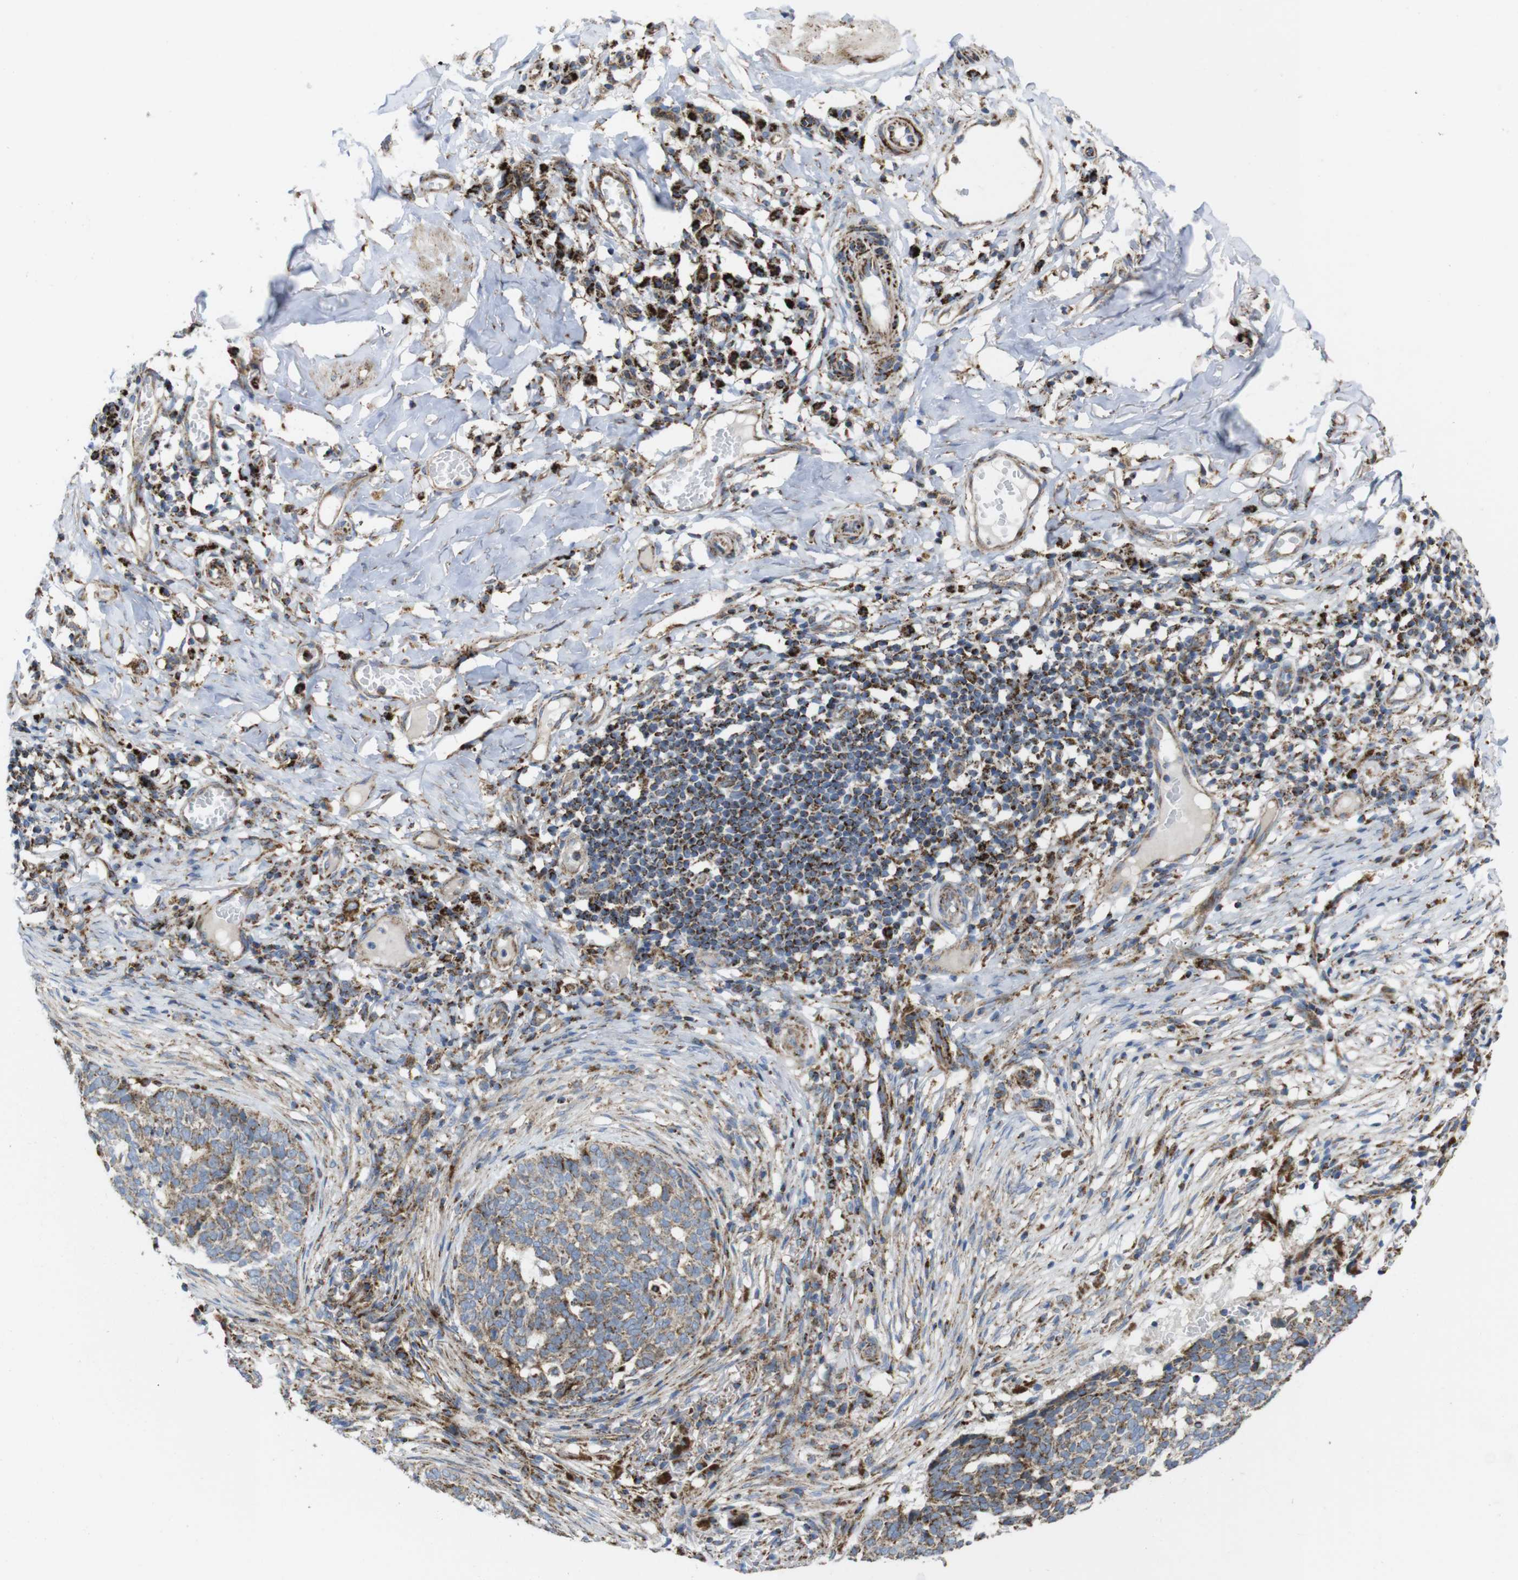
{"staining": {"intensity": "moderate", "quantity": "25%-75%", "location": "cytoplasmic/membranous"}, "tissue": "skin cancer", "cell_type": "Tumor cells", "image_type": "cancer", "snomed": [{"axis": "morphology", "description": "Basal cell carcinoma"}, {"axis": "topography", "description": "Skin"}], "caption": "A histopathology image of human skin basal cell carcinoma stained for a protein shows moderate cytoplasmic/membranous brown staining in tumor cells. The protein is shown in brown color, while the nuclei are stained blue.", "gene": "TMEM192", "patient": {"sex": "male", "age": 85}}